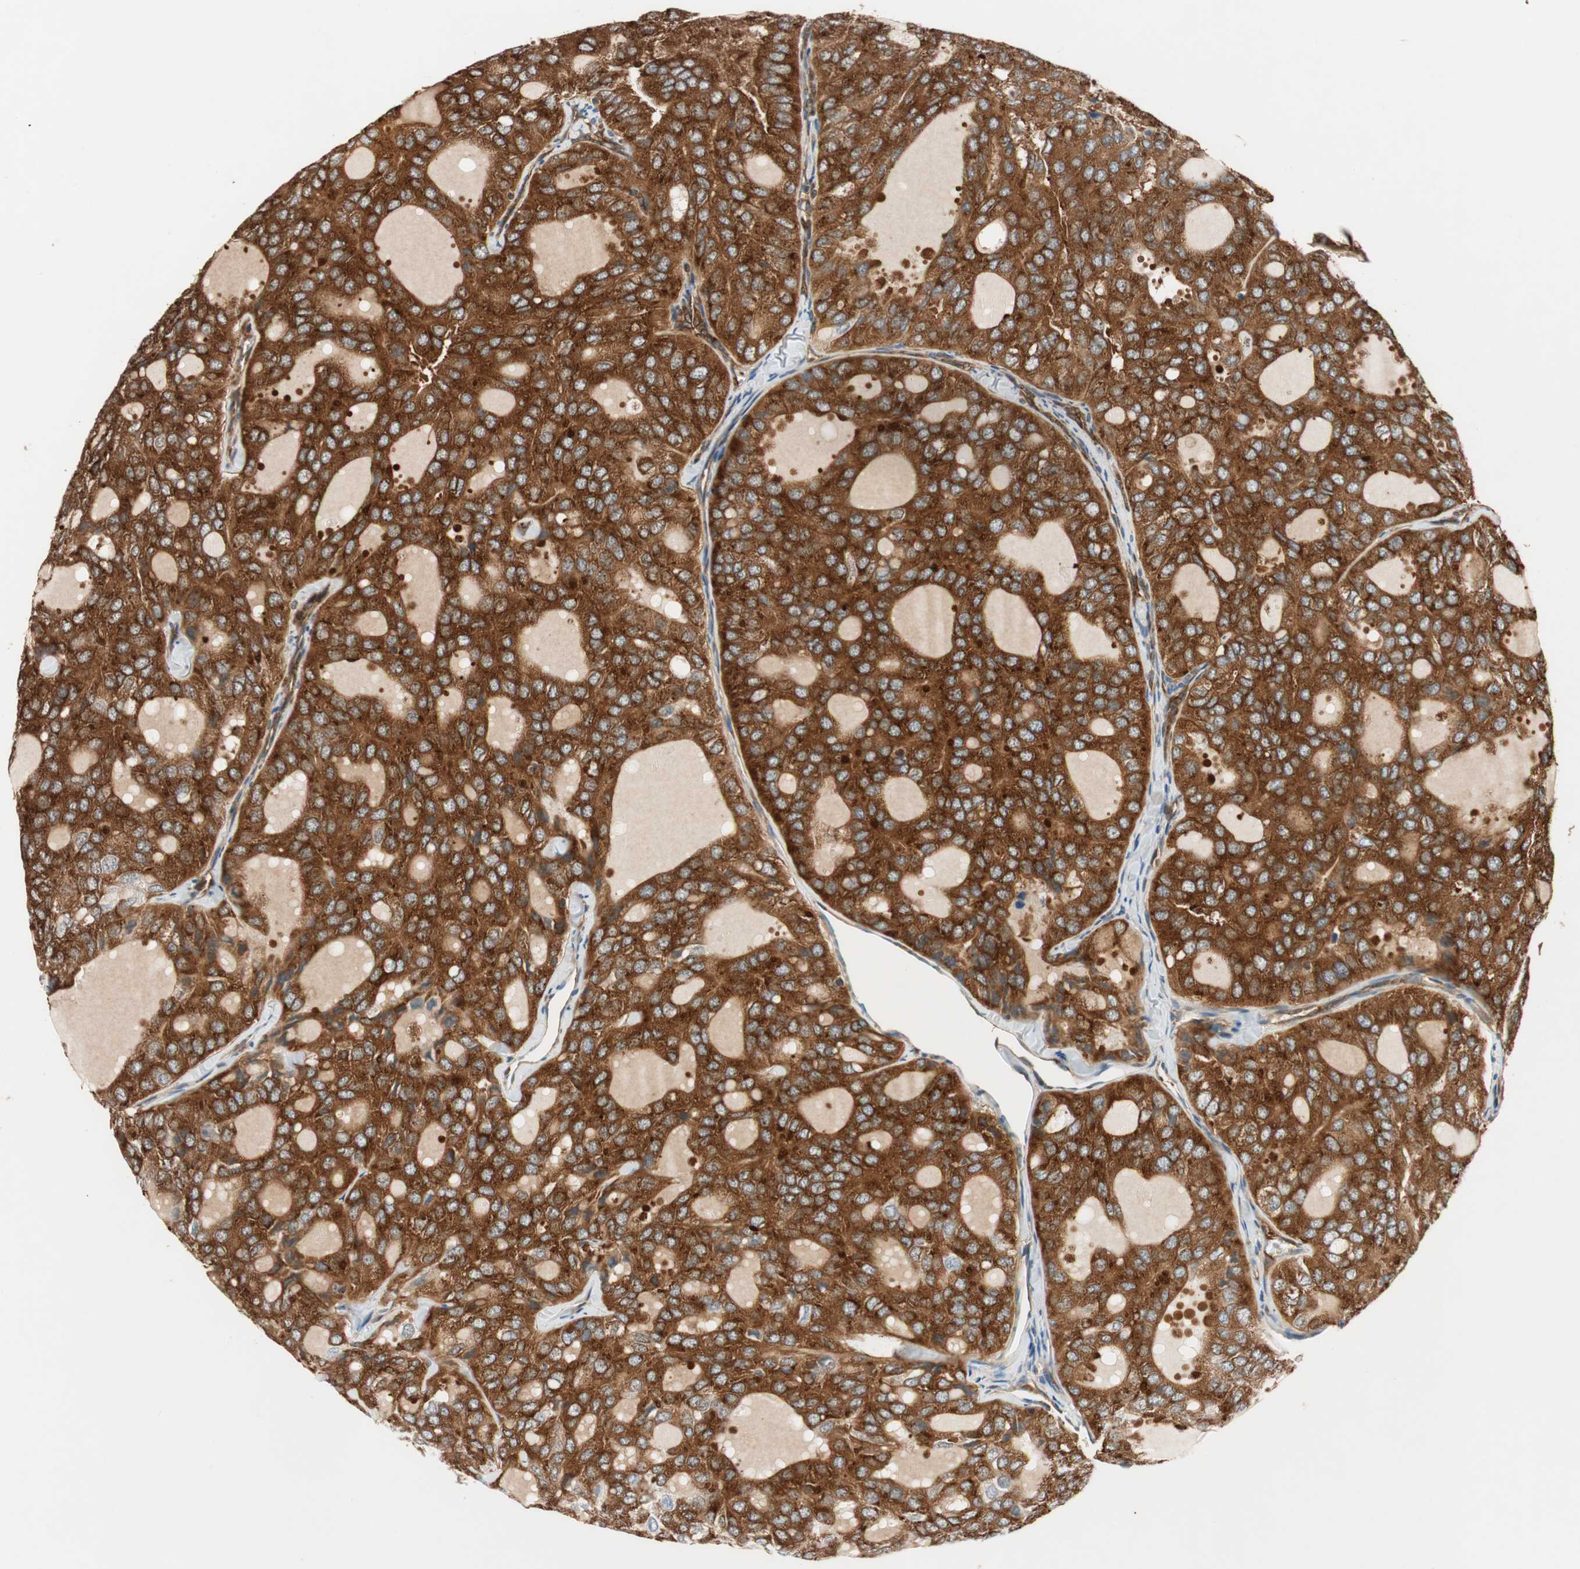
{"staining": {"intensity": "strong", "quantity": ">75%", "location": "cytoplasmic/membranous"}, "tissue": "thyroid cancer", "cell_type": "Tumor cells", "image_type": "cancer", "snomed": [{"axis": "morphology", "description": "Follicular adenoma carcinoma, NOS"}, {"axis": "topography", "description": "Thyroid gland"}], "caption": "Immunohistochemistry (DAB (3,3'-diaminobenzidine)) staining of thyroid cancer (follicular adenoma carcinoma) exhibits strong cytoplasmic/membranous protein staining in approximately >75% of tumor cells. (DAB (3,3'-diaminobenzidine) IHC, brown staining for protein, blue staining for nuclei).", "gene": "WASL", "patient": {"sex": "male", "age": 75}}